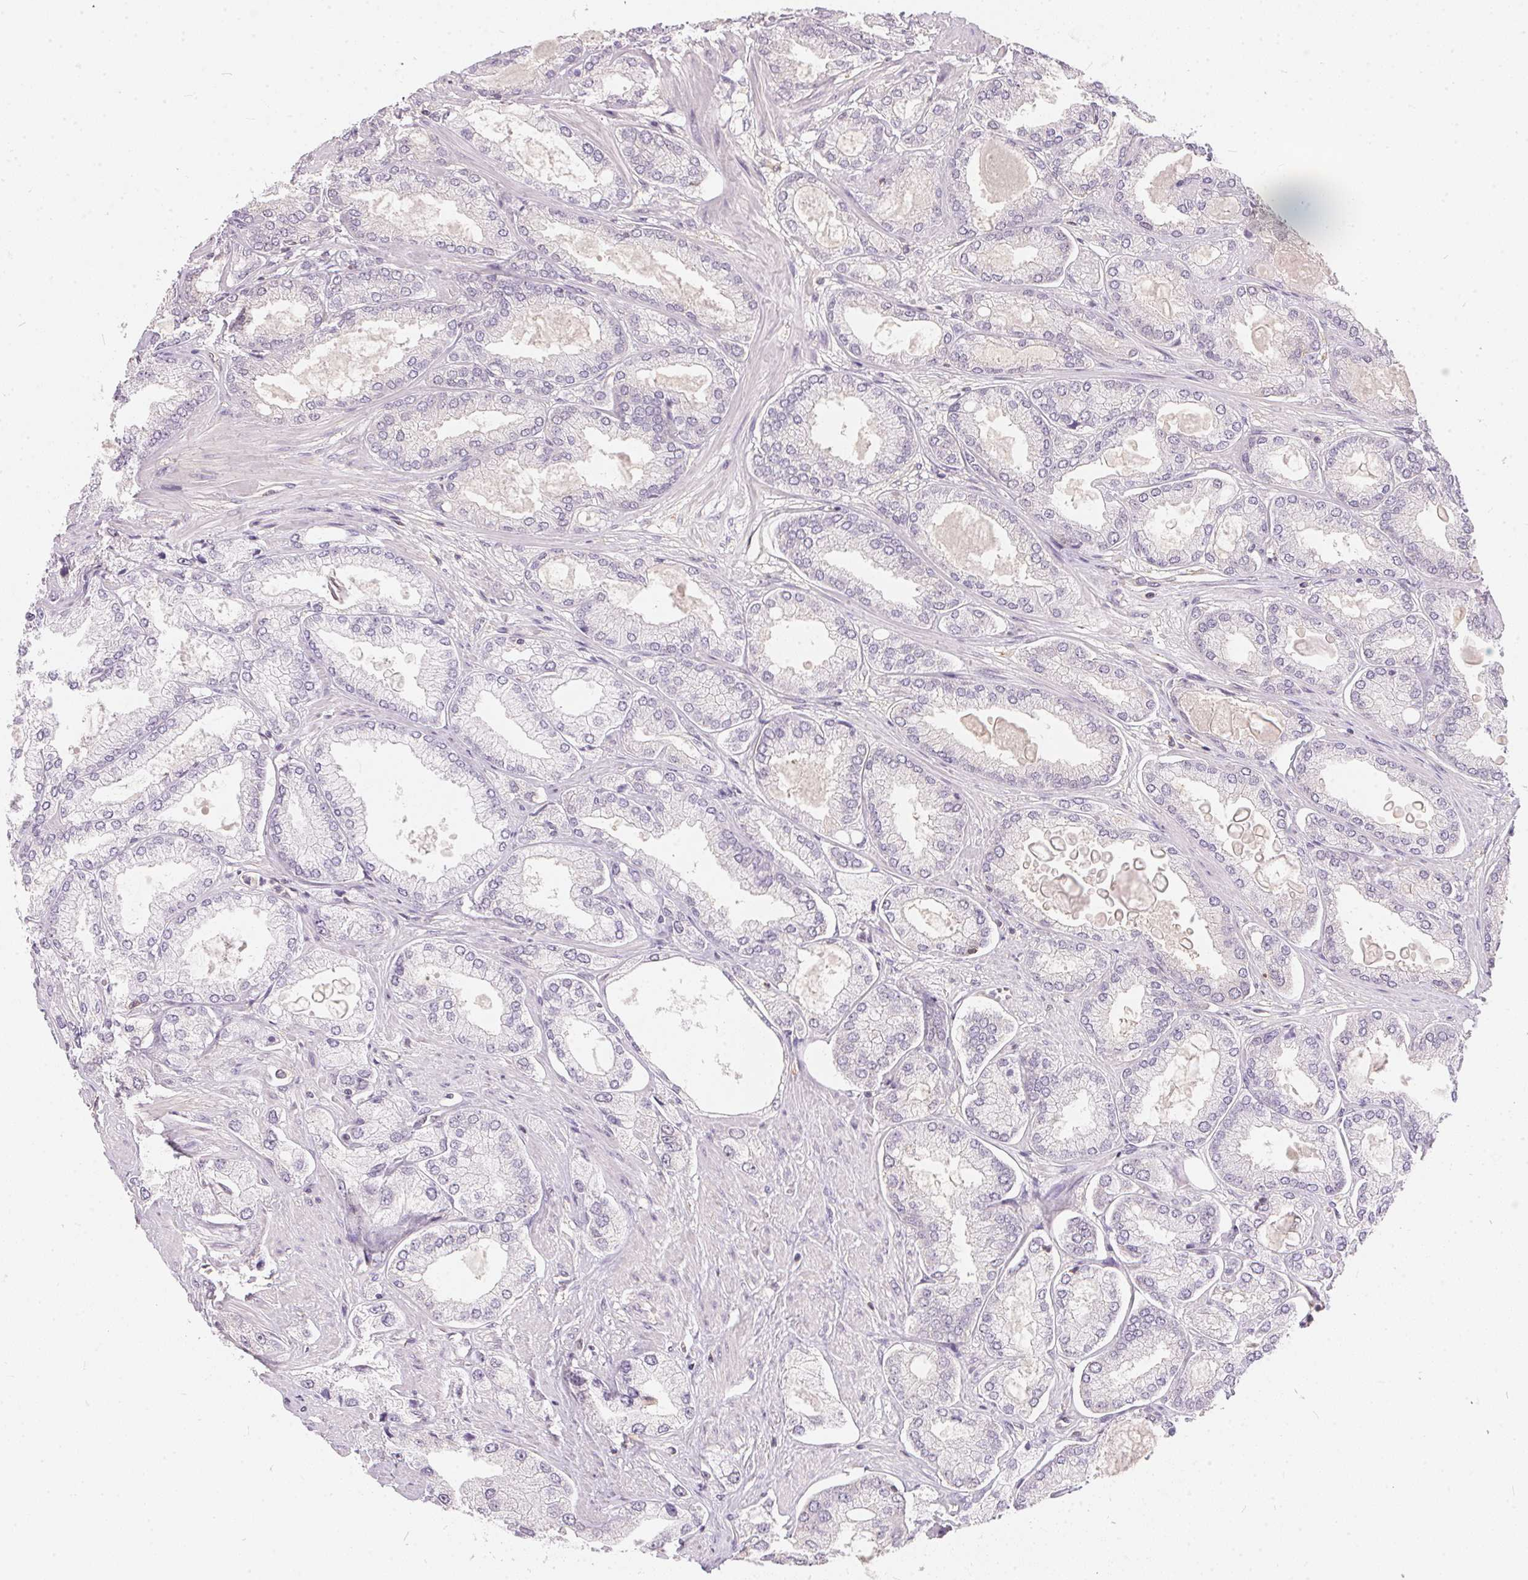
{"staining": {"intensity": "negative", "quantity": "none", "location": "none"}, "tissue": "prostate cancer", "cell_type": "Tumor cells", "image_type": "cancer", "snomed": [{"axis": "morphology", "description": "Adenocarcinoma, High grade"}, {"axis": "topography", "description": "Prostate"}], "caption": "This is a micrograph of immunohistochemistry staining of prostate cancer (adenocarcinoma (high-grade)), which shows no staining in tumor cells.", "gene": "BLMH", "patient": {"sex": "male", "age": 68}}